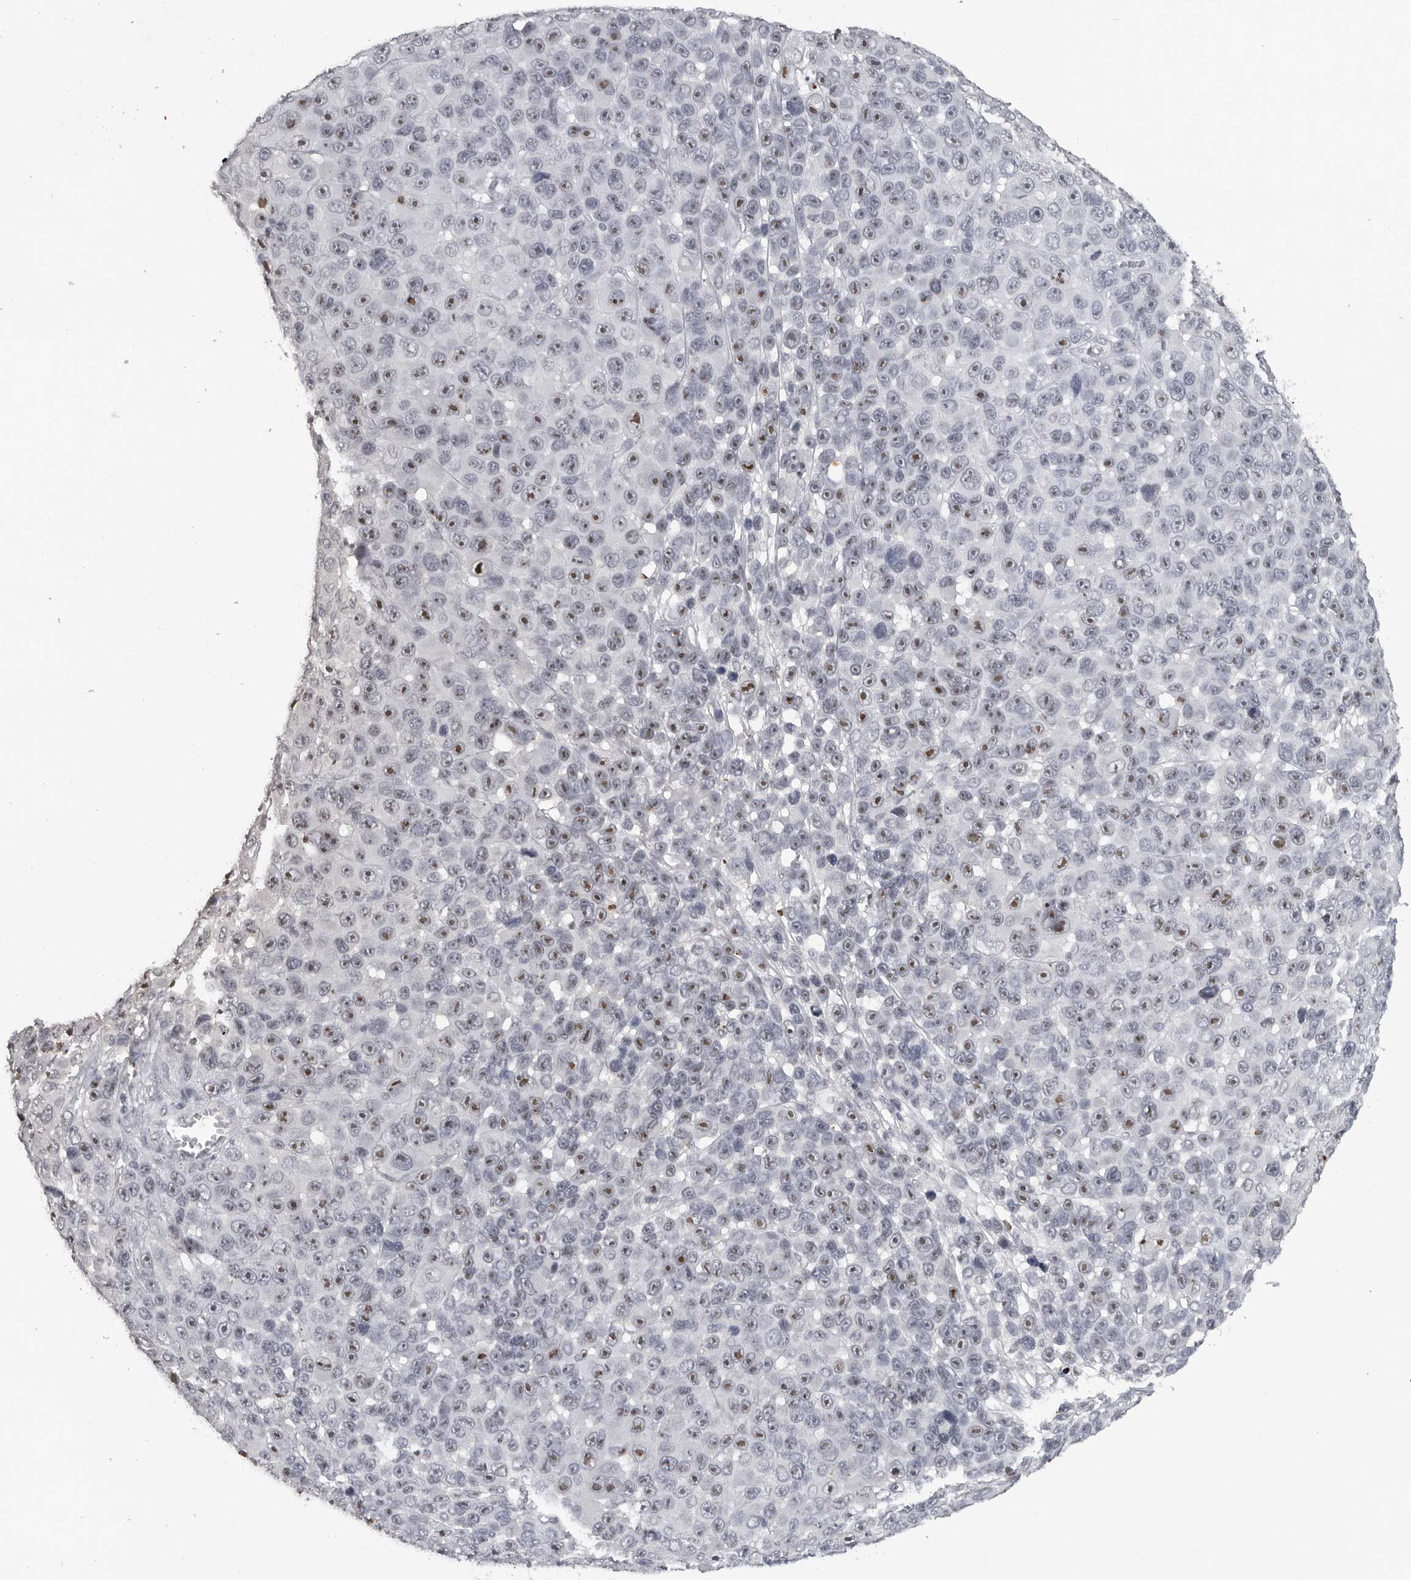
{"staining": {"intensity": "moderate", "quantity": "25%-75%", "location": "nuclear"}, "tissue": "melanoma", "cell_type": "Tumor cells", "image_type": "cancer", "snomed": [{"axis": "morphology", "description": "Malignant melanoma, NOS"}, {"axis": "topography", "description": "Skin"}], "caption": "Protein expression analysis of malignant melanoma demonstrates moderate nuclear expression in approximately 25%-75% of tumor cells.", "gene": "DDX54", "patient": {"sex": "male", "age": 53}}